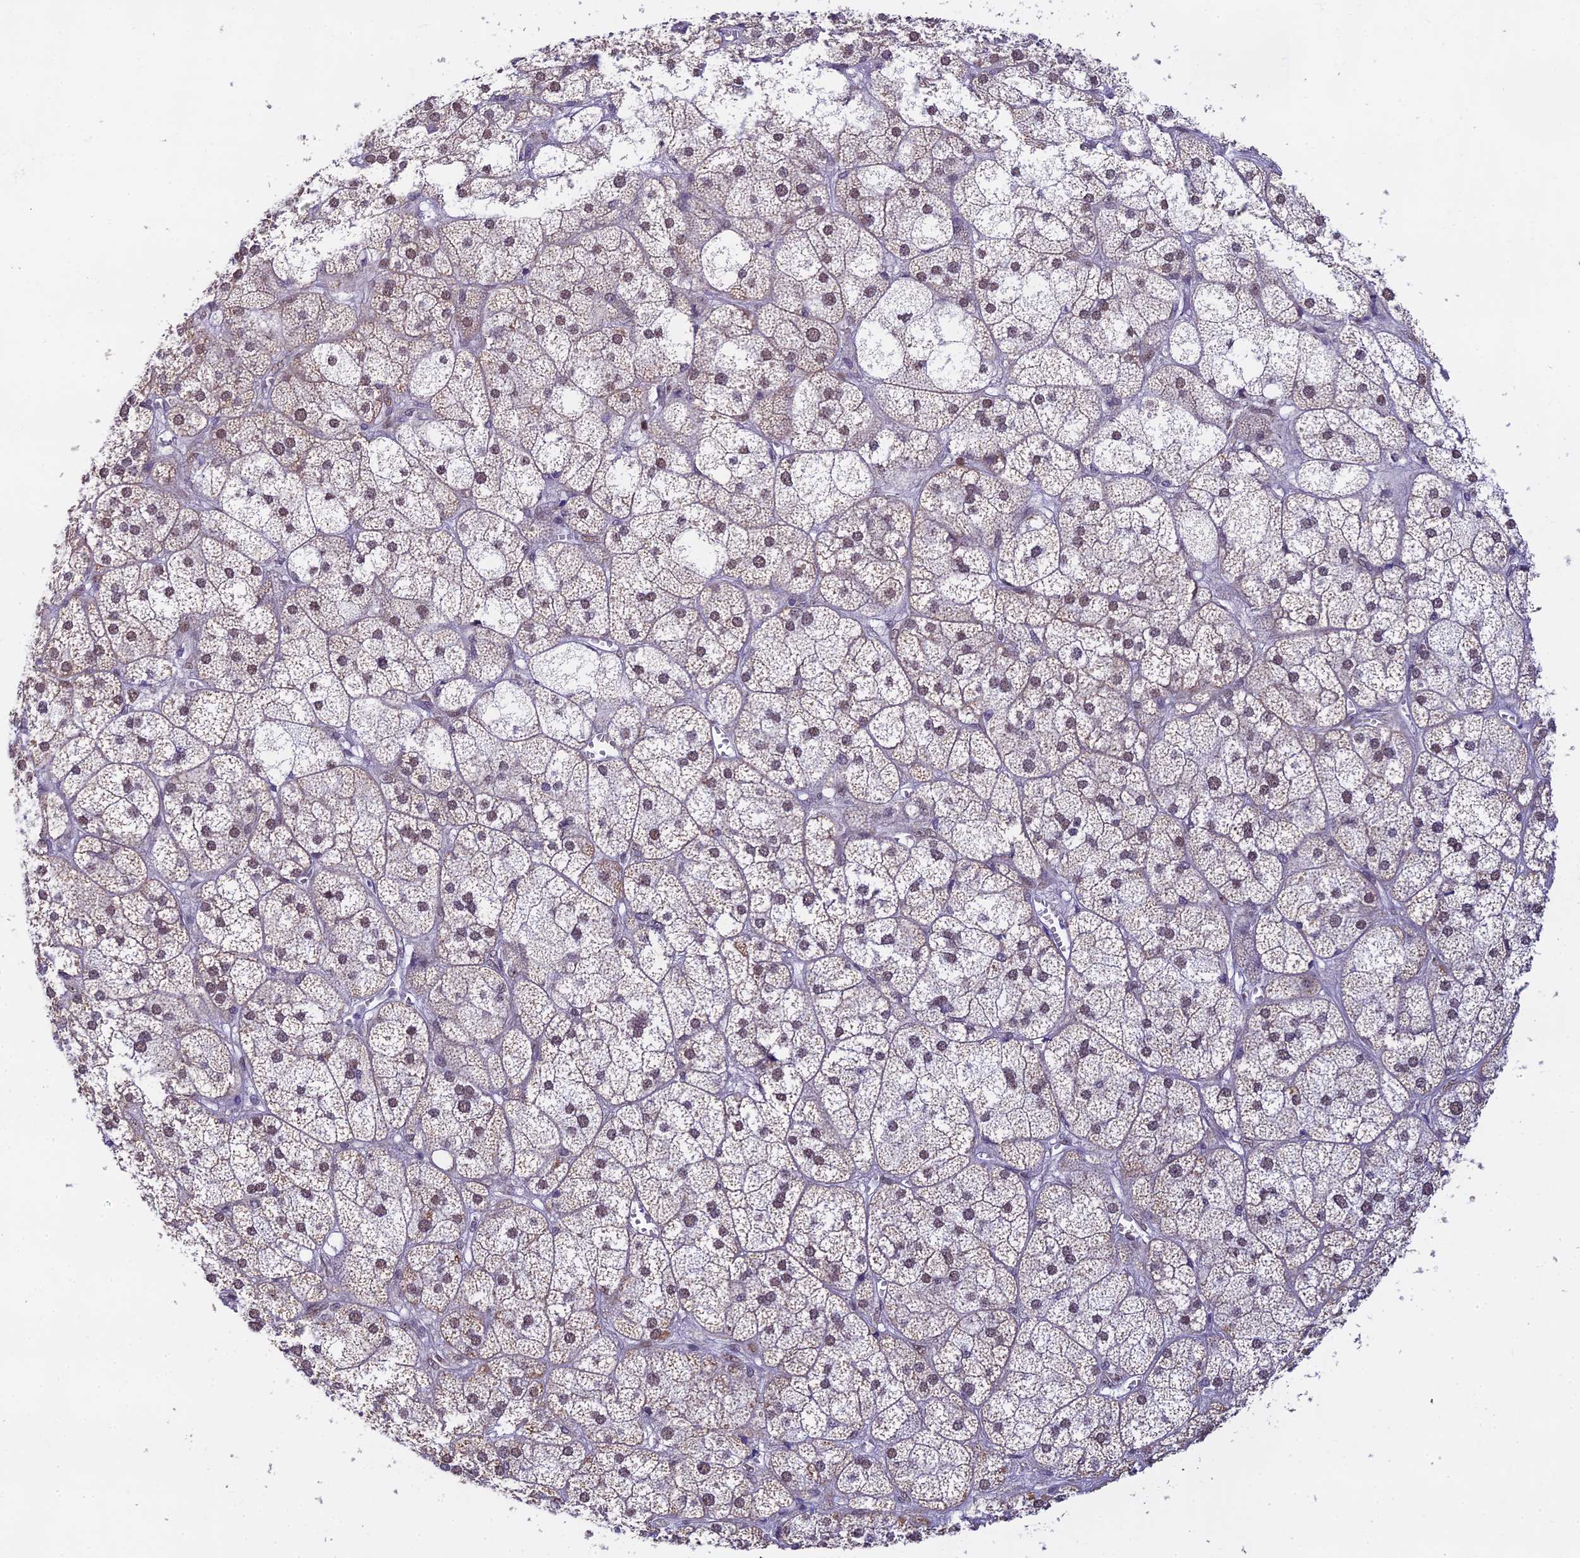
{"staining": {"intensity": "weak", "quantity": "25%-75%", "location": "nuclear"}, "tissue": "adrenal gland", "cell_type": "Glandular cells", "image_type": "normal", "snomed": [{"axis": "morphology", "description": "Normal tissue, NOS"}, {"axis": "topography", "description": "Adrenal gland"}], "caption": "This photomicrograph shows IHC staining of benign human adrenal gland, with low weak nuclear expression in approximately 25%-75% of glandular cells.", "gene": "C2orf49", "patient": {"sex": "female", "age": 61}}